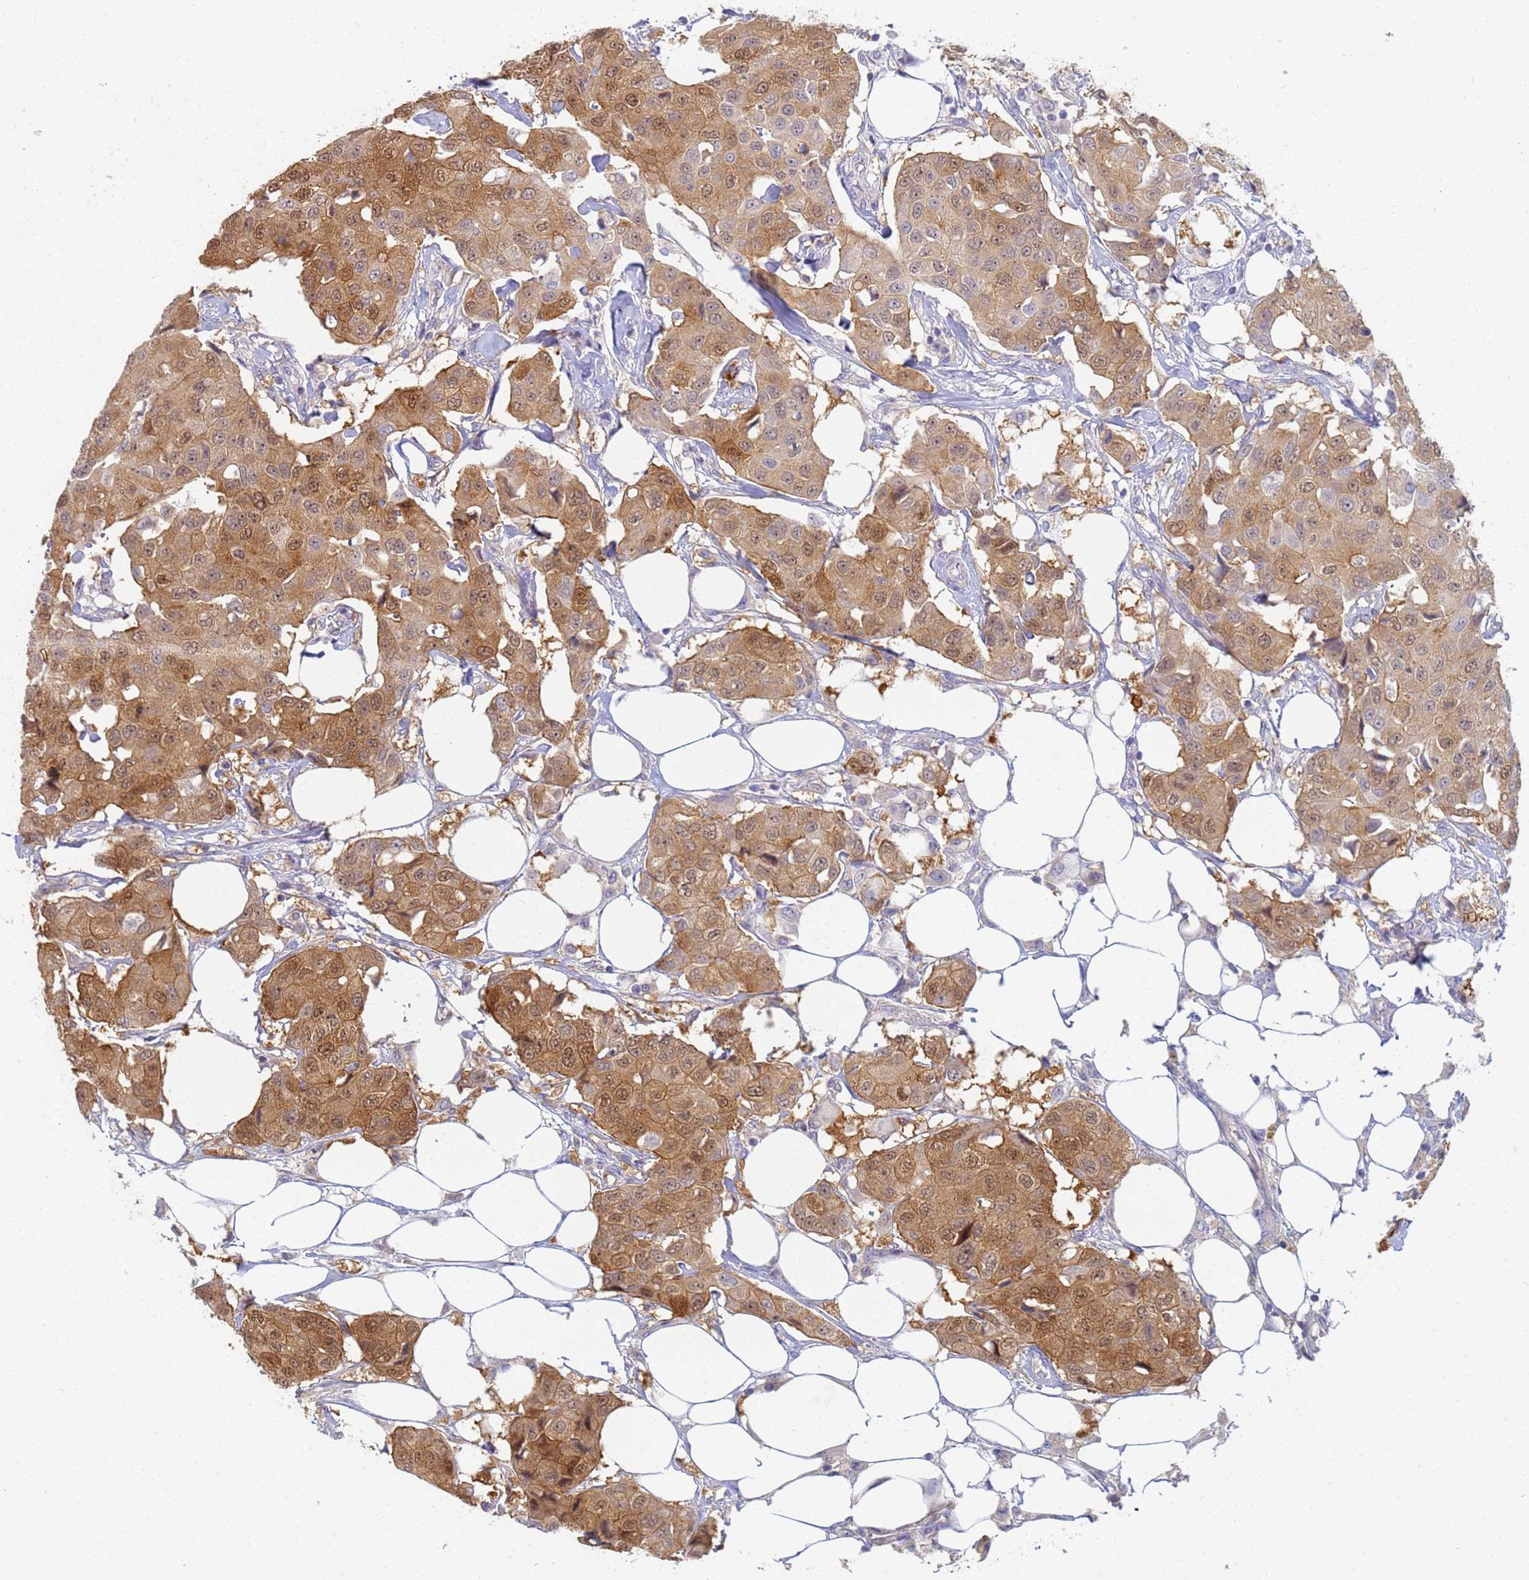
{"staining": {"intensity": "moderate", "quantity": "25%-75%", "location": "cytoplasmic/membranous,nuclear"}, "tissue": "breast cancer", "cell_type": "Tumor cells", "image_type": "cancer", "snomed": [{"axis": "morphology", "description": "Duct carcinoma"}, {"axis": "topography", "description": "Breast"}], "caption": "A medium amount of moderate cytoplasmic/membranous and nuclear staining is appreciated in about 25%-75% of tumor cells in breast cancer (invasive ductal carcinoma) tissue. (Brightfield microscopy of DAB IHC at high magnification).", "gene": "SHARPIN", "patient": {"sex": "female", "age": 80}}